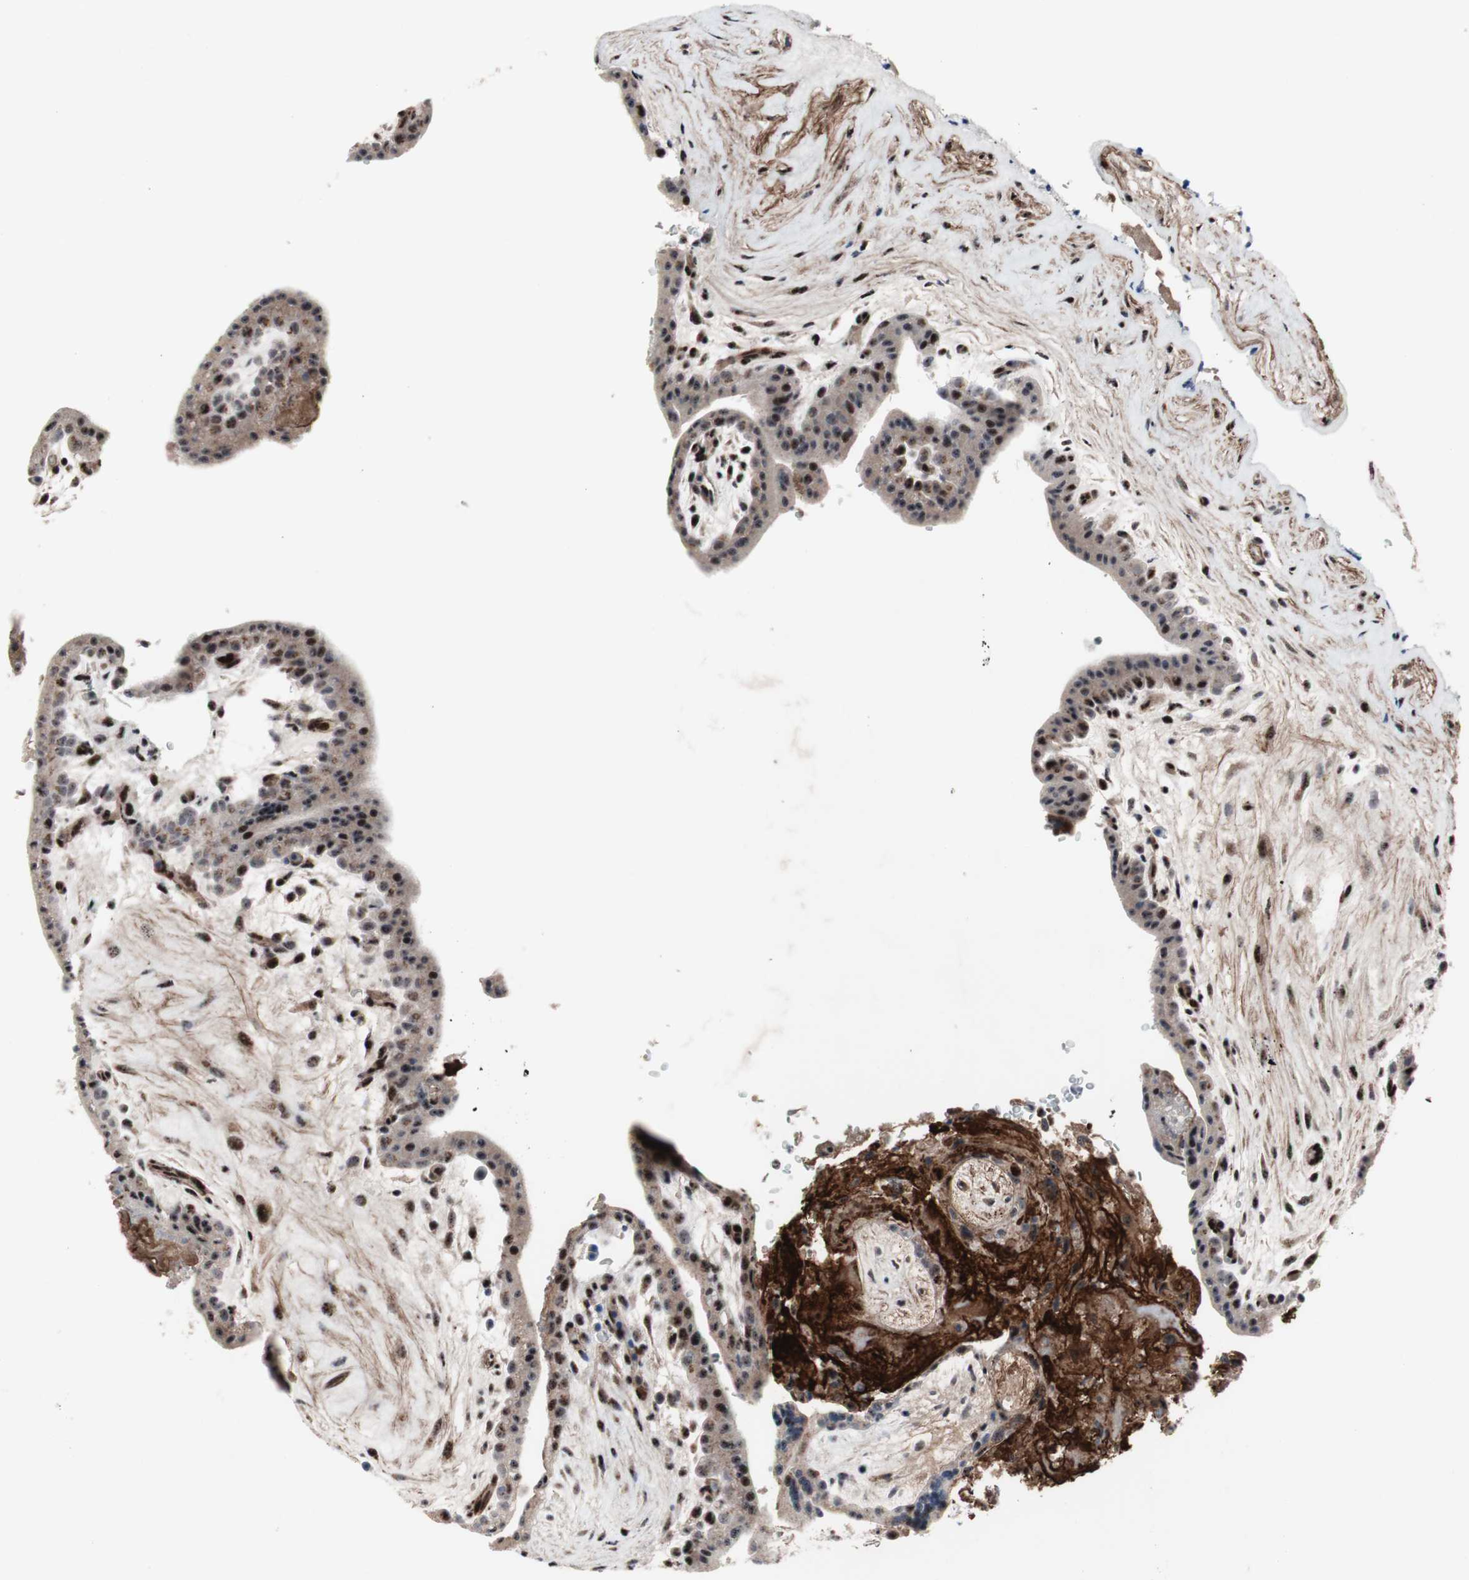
{"staining": {"intensity": "moderate", "quantity": ">75%", "location": "cytoplasmic/membranous,nuclear"}, "tissue": "placenta", "cell_type": "Trophoblastic cells", "image_type": "normal", "snomed": [{"axis": "morphology", "description": "Normal tissue, NOS"}, {"axis": "topography", "description": "Placenta"}], "caption": "Immunohistochemical staining of unremarkable human placenta exhibits moderate cytoplasmic/membranous,nuclear protein expression in about >75% of trophoblastic cells. The protein is shown in brown color, while the nuclei are stained blue.", "gene": "PINX1", "patient": {"sex": "female", "age": 35}}